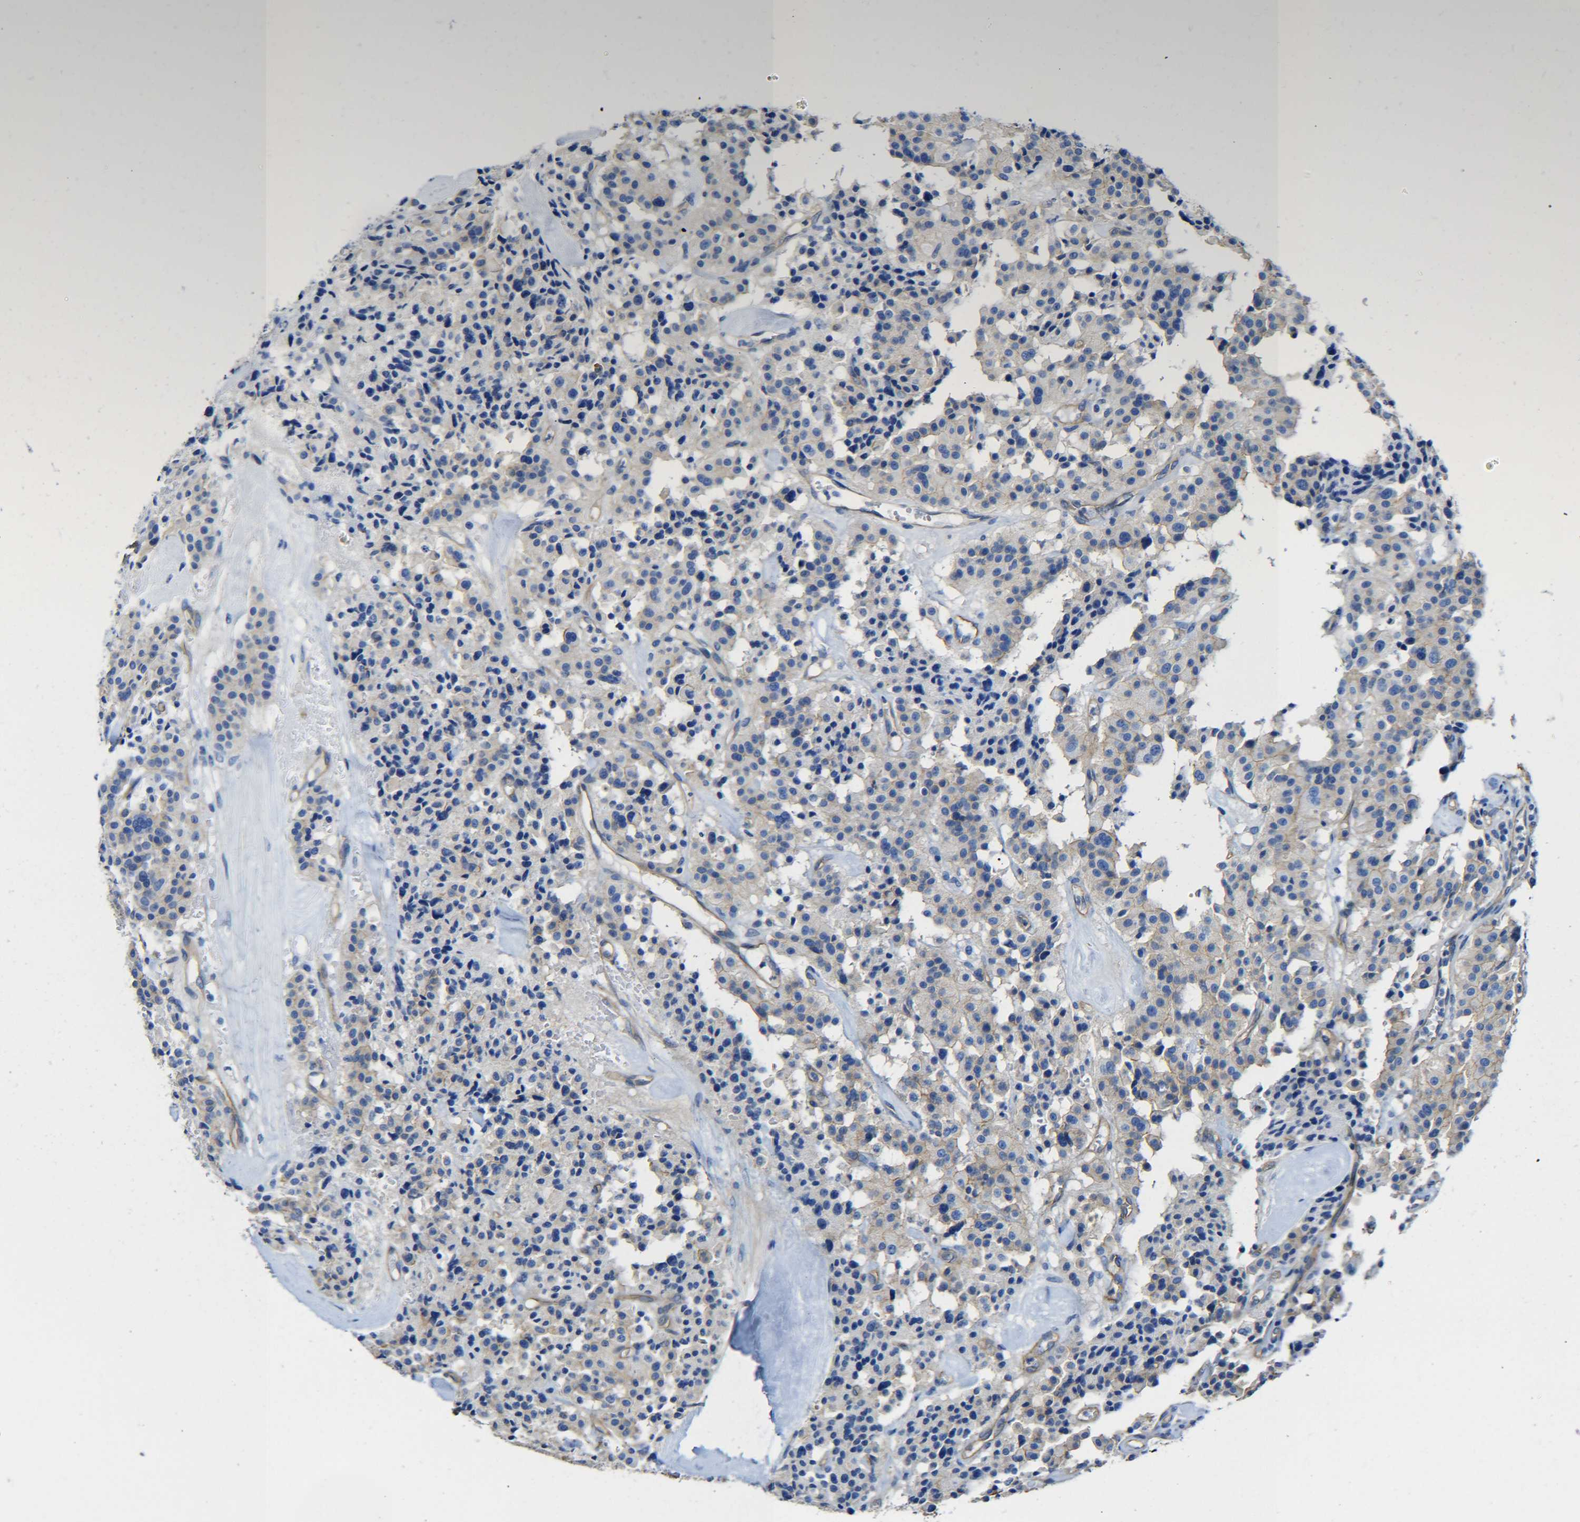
{"staining": {"intensity": "weak", "quantity": "25%-75%", "location": "cytoplasmic/membranous"}, "tissue": "carcinoid", "cell_type": "Tumor cells", "image_type": "cancer", "snomed": [{"axis": "morphology", "description": "Carcinoid, malignant, NOS"}, {"axis": "topography", "description": "Lung"}], "caption": "Protein staining of carcinoid tissue shows weak cytoplasmic/membranous expression in about 25%-75% of tumor cells.", "gene": "SPTBN1", "patient": {"sex": "male", "age": 30}}